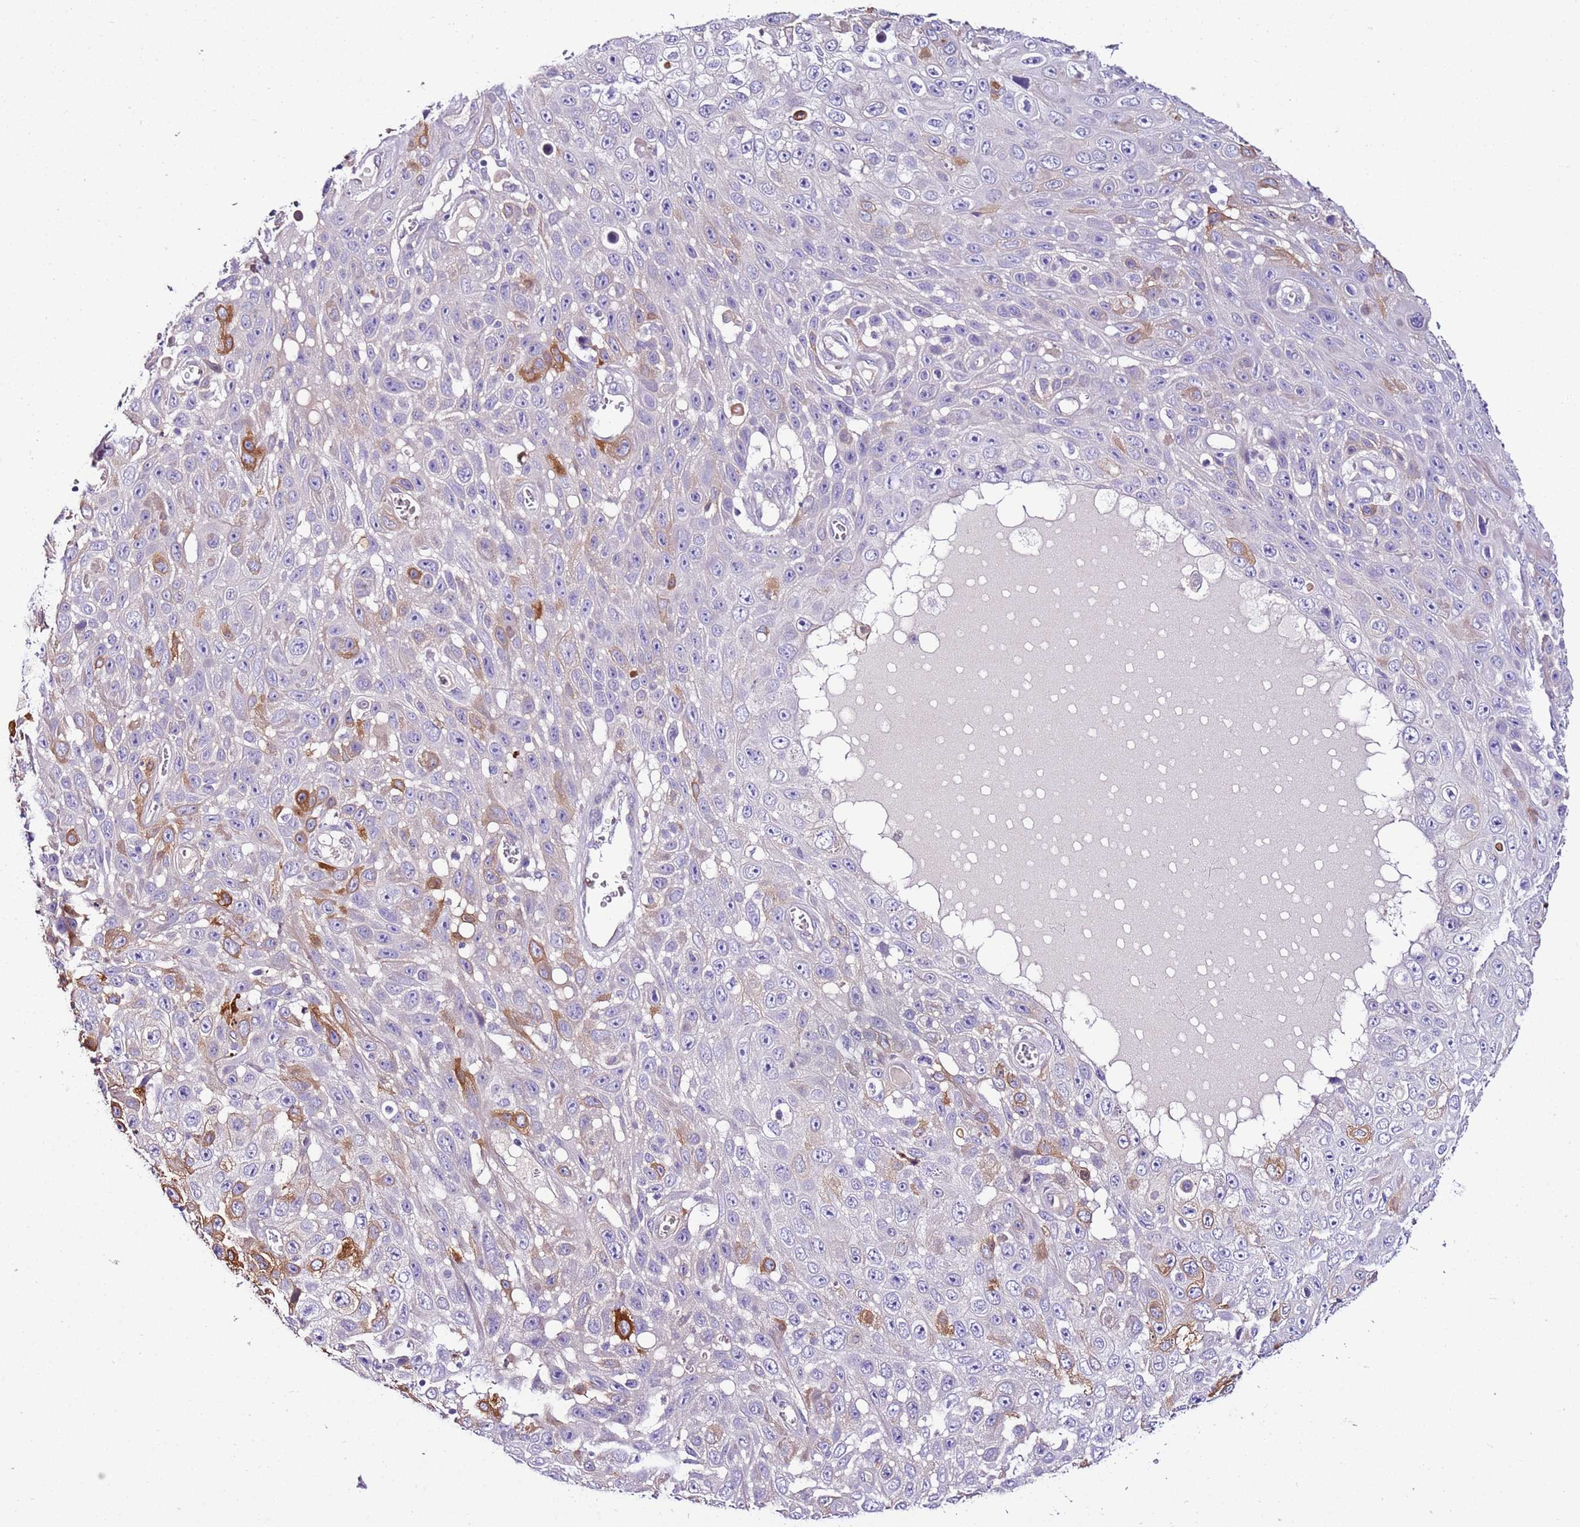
{"staining": {"intensity": "negative", "quantity": "none", "location": "none"}, "tissue": "skin cancer", "cell_type": "Tumor cells", "image_type": "cancer", "snomed": [{"axis": "morphology", "description": "Squamous cell carcinoma, NOS"}, {"axis": "topography", "description": "Skin"}], "caption": "An immunohistochemistry histopathology image of skin cancer is shown. There is no staining in tumor cells of skin cancer.", "gene": "FAM174C", "patient": {"sex": "male", "age": 82}}